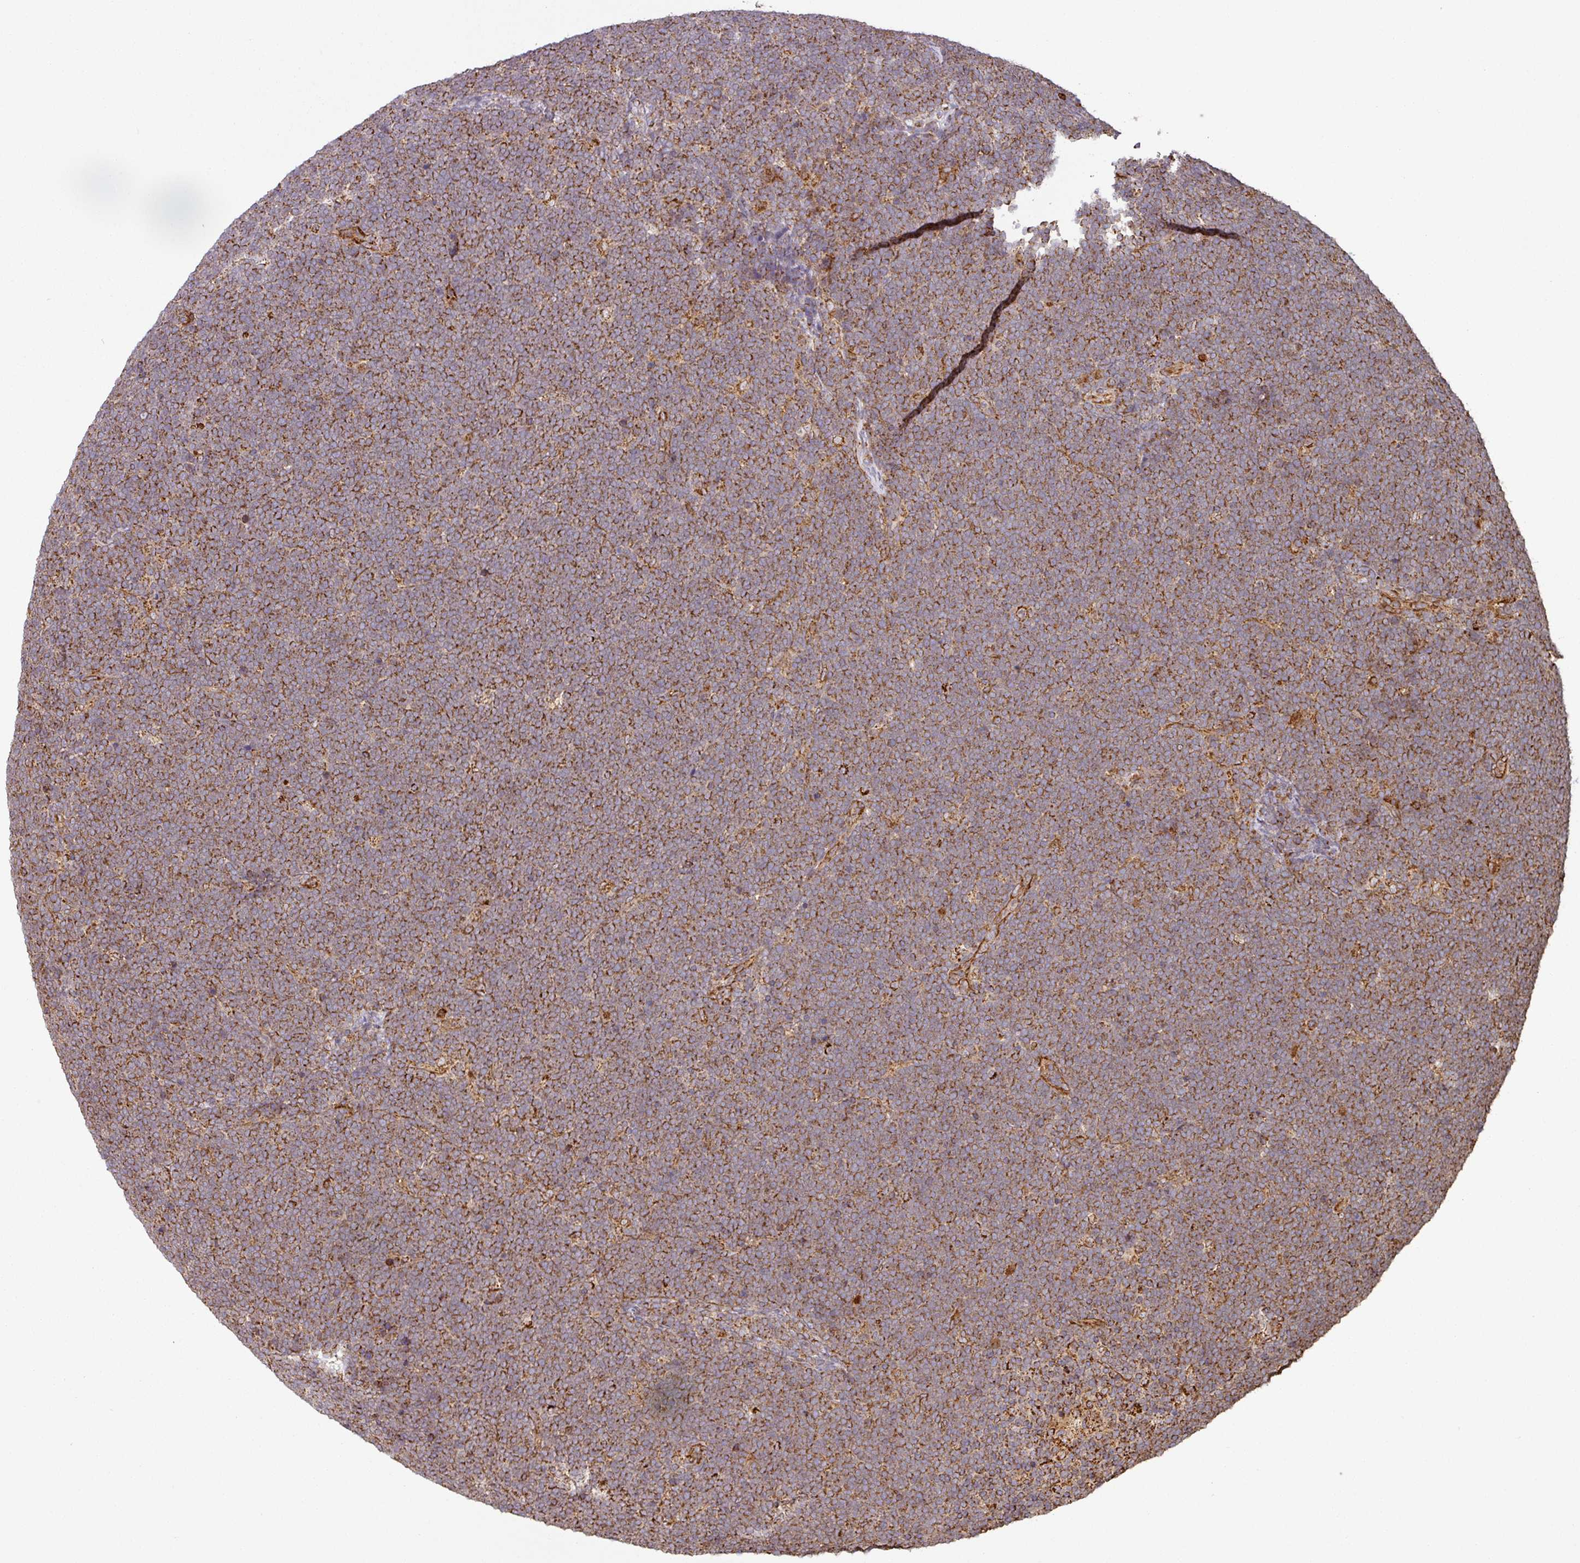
{"staining": {"intensity": "moderate", "quantity": ">75%", "location": "cytoplasmic/membranous"}, "tissue": "lymphoma", "cell_type": "Tumor cells", "image_type": "cancer", "snomed": [{"axis": "morphology", "description": "Malignant lymphoma, non-Hodgkin's type, High grade"}, {"axis": "topography", "description": "Lymph node"}], "caption": "About >75% of tumor cells in high-grade malignant lymphoma, non-Hodgkin's type demonstrate moderate cytoplasmic/membranous protein staining as visualized by brown immunohistochemical staining.", "gene": "TRAP1", "patient": {"sex": "male", "age": 13}}